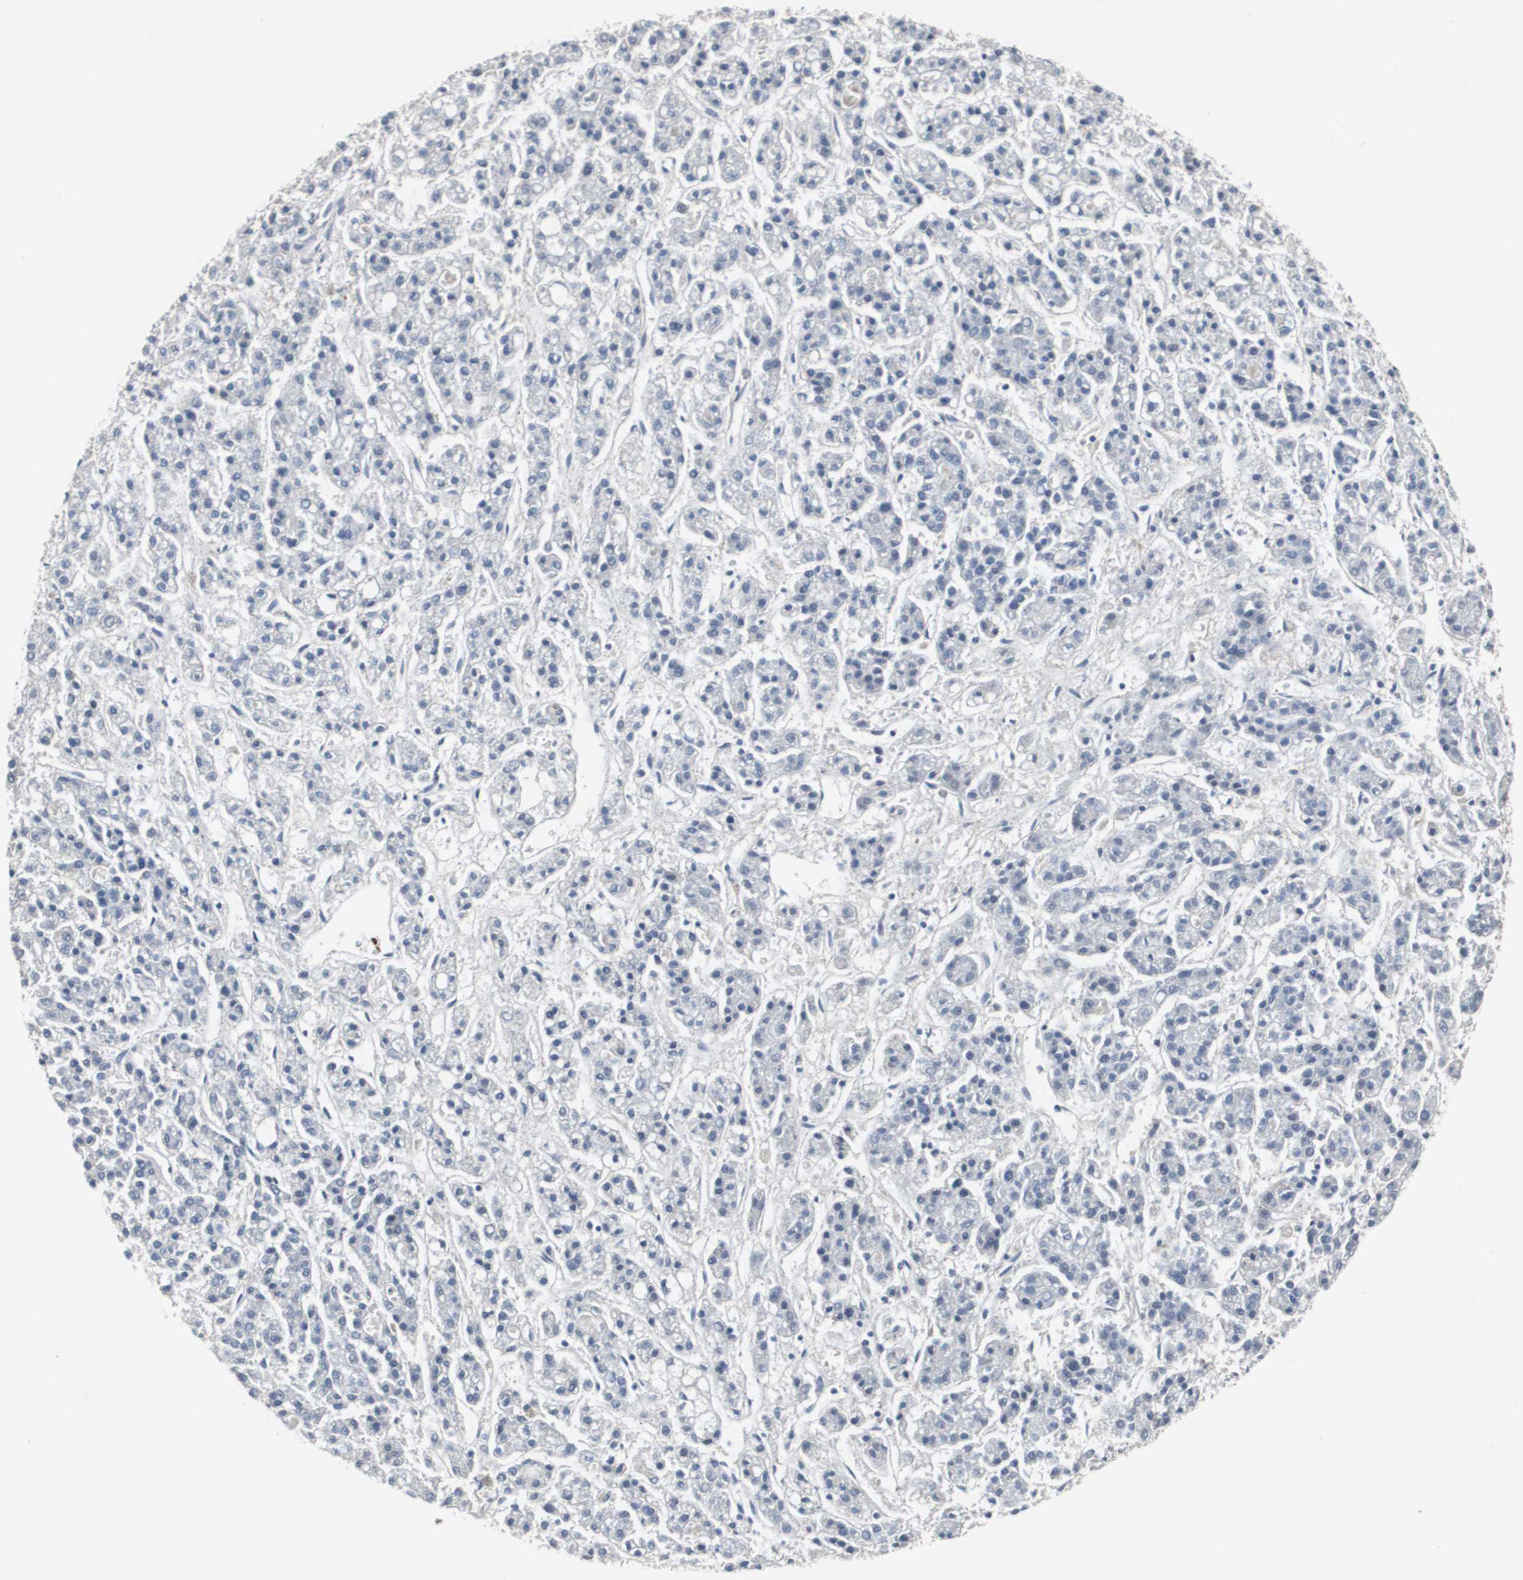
{"staining": {"intensity": "negative", "quantity": "none", "location": "none"}, "tissue": "liver cancer", "cell_type": "Tumor cells", "image_type": "cancer", "snomed": [{"axis": "morphology", "description": "Carcinoma, Hepatocellular, NOS"}, {"axis": "topography", "description": "Liver"}], "caption": "IHC image of neoplastic tissue: human liver cancer stained with DAB (3,3'-diaminobenzidine) demonstrates no significant protein staining in tumor cells.", "gene": "ISCU", "patient": {"sex": "male", "age": 70}}